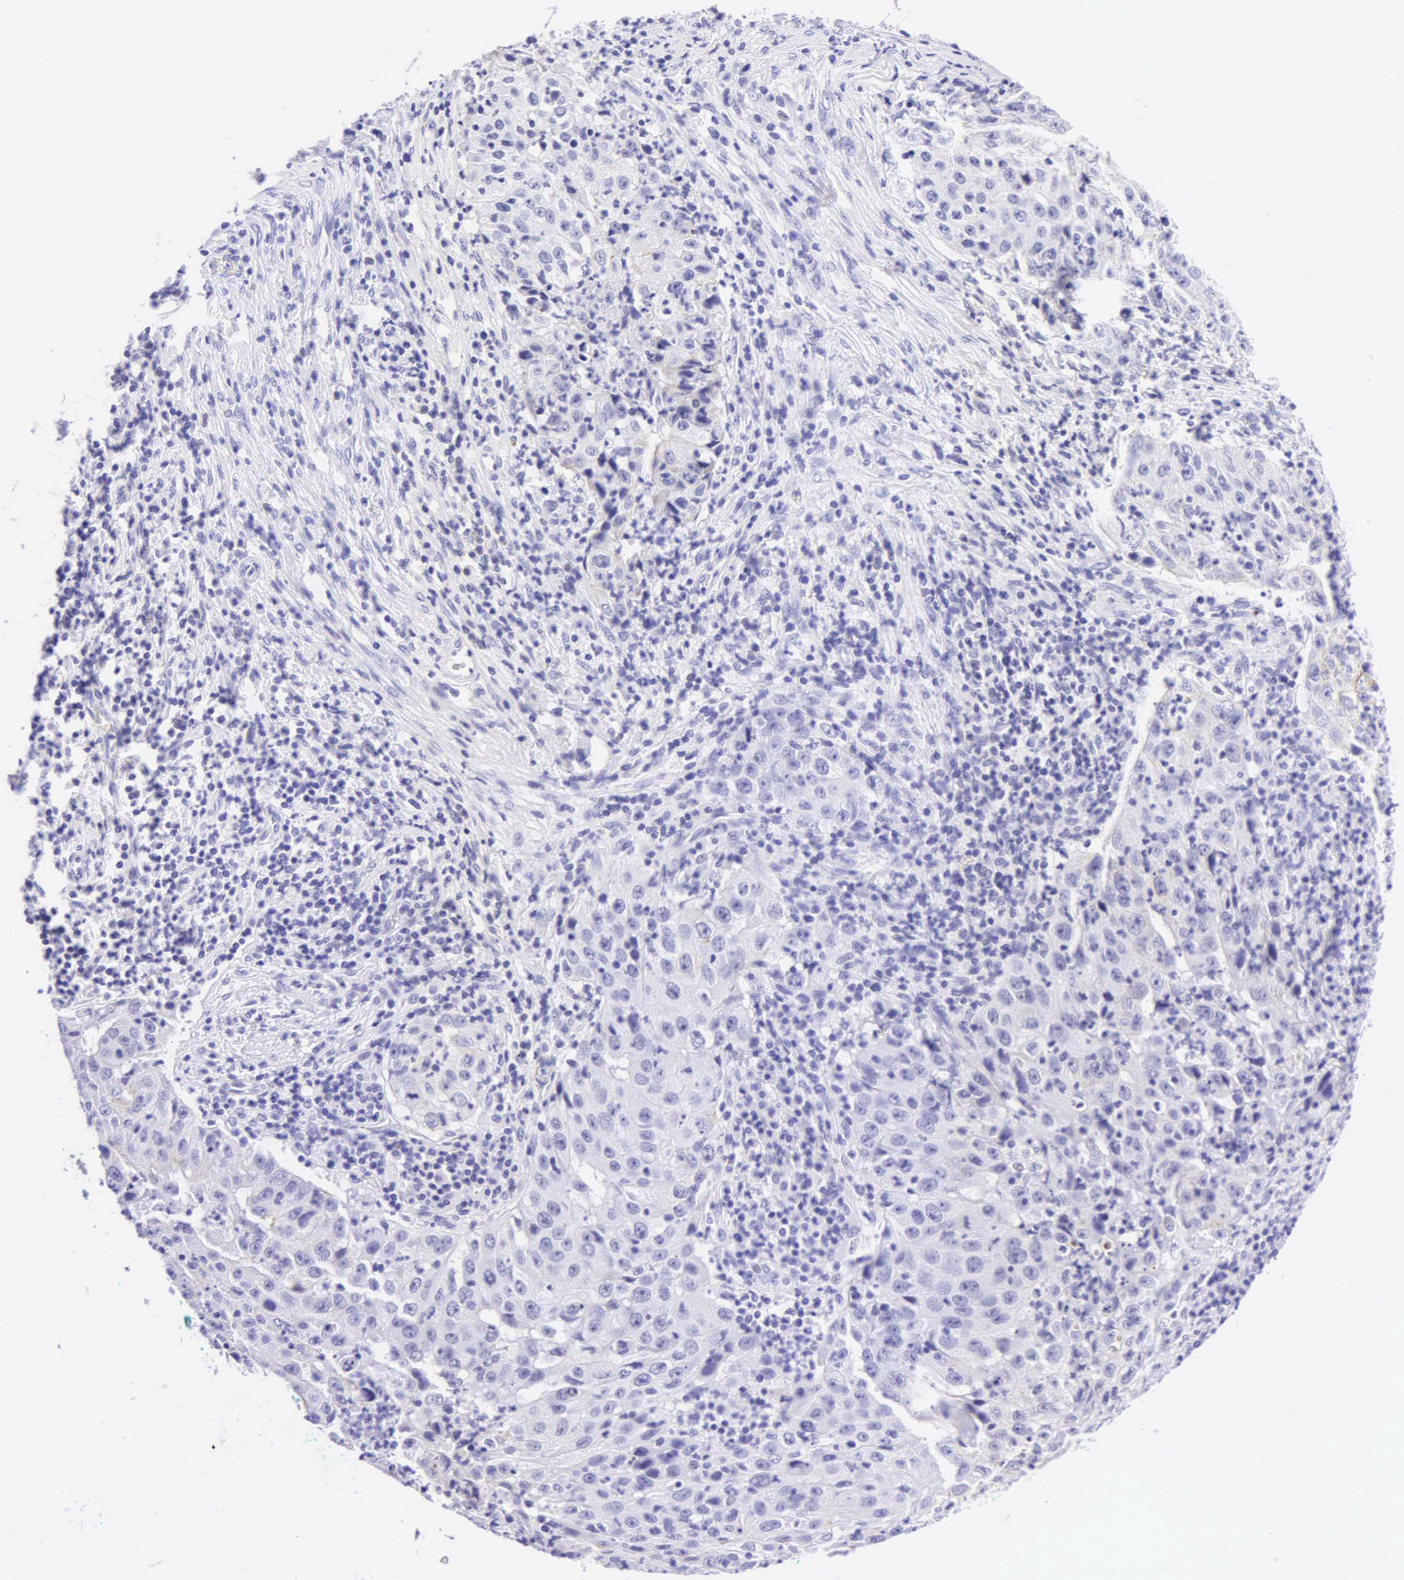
{"staining": {"intensity": "negative", "quantity": "none", "location": "none"}, "tissue": "lung cancer", "cell_type": "Tumor cells", "image_type": "cancer", "snomed": [{"axis": "morphology", "description": "Squamous cell carcinoma, NOS"}, {"axis": "topography", "description": "Lung"}], "caption": "This histopathology image is of lung cancer (squamous cell carcinoma) stained with immunohistochemistry (IHC) to label a protein in brown with the nuclei are counter-stained blue. There is no expression in tumor cells.", "gene": "KRT20", "patient": {"sex": "male", "age": 64}}